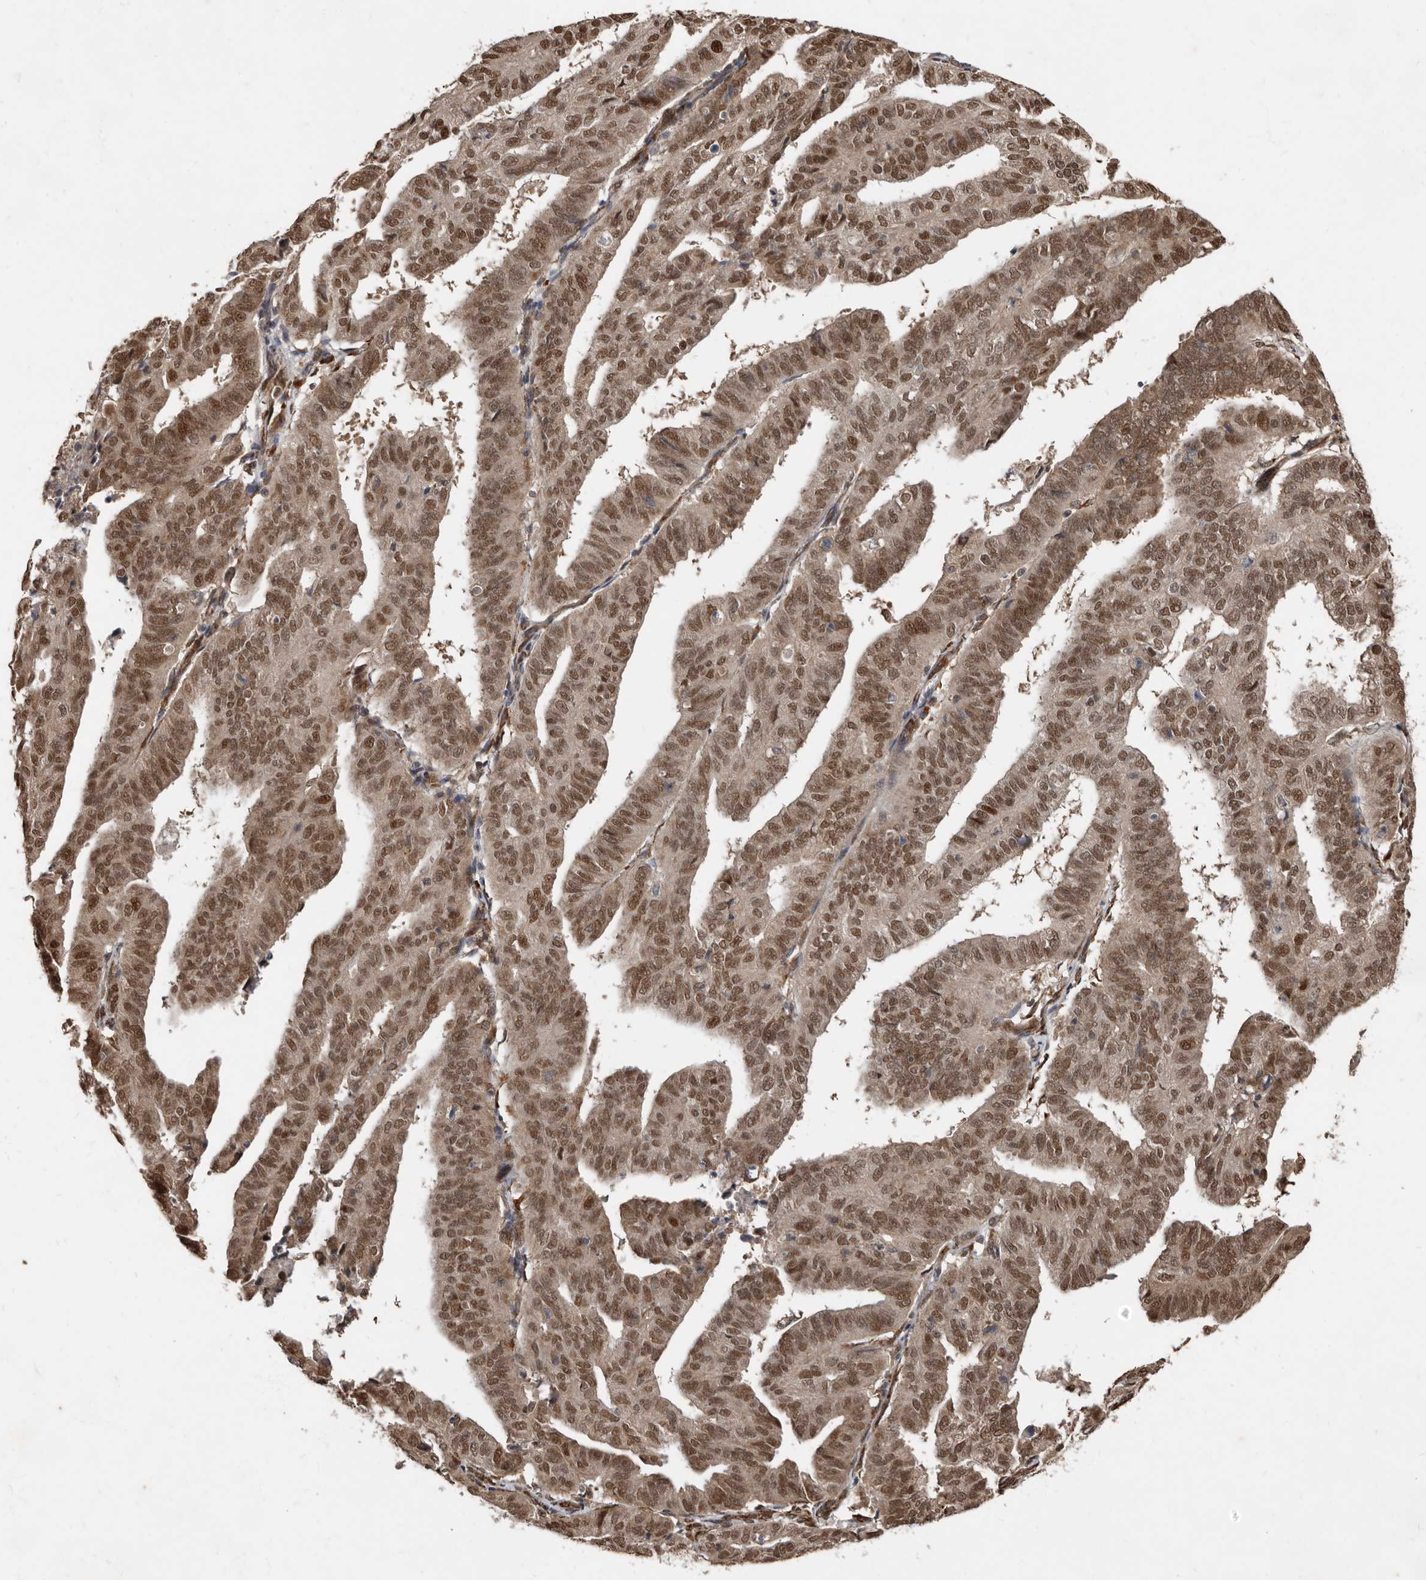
{"staining": {"intensity": "moderate", "quantity": ">75%", "location": "cytoplasmic/membranous,nuclear"}, "tissue": "endometrial cancer", "cell_type": "Tumor cells", "image_type": "cancer", "snomed": [{"axis": "morphology", "description": "Adenocarcinoma, NOS"}, {"axis": "topography", "description": "Uterus"}], "caption": "Adenocarcinoma (endometrial) stained with immunohistochemistry (IHC) reveals moderate cytoplasmic/membranous and nuclear expression in about >75% of tumor cells. (DAB (3,3'-diaminobenzidine) IHC with brightfield microscopy, high magnification).", "gene": "LRGUK", "patient": {"sex": "female", "age": 77}}